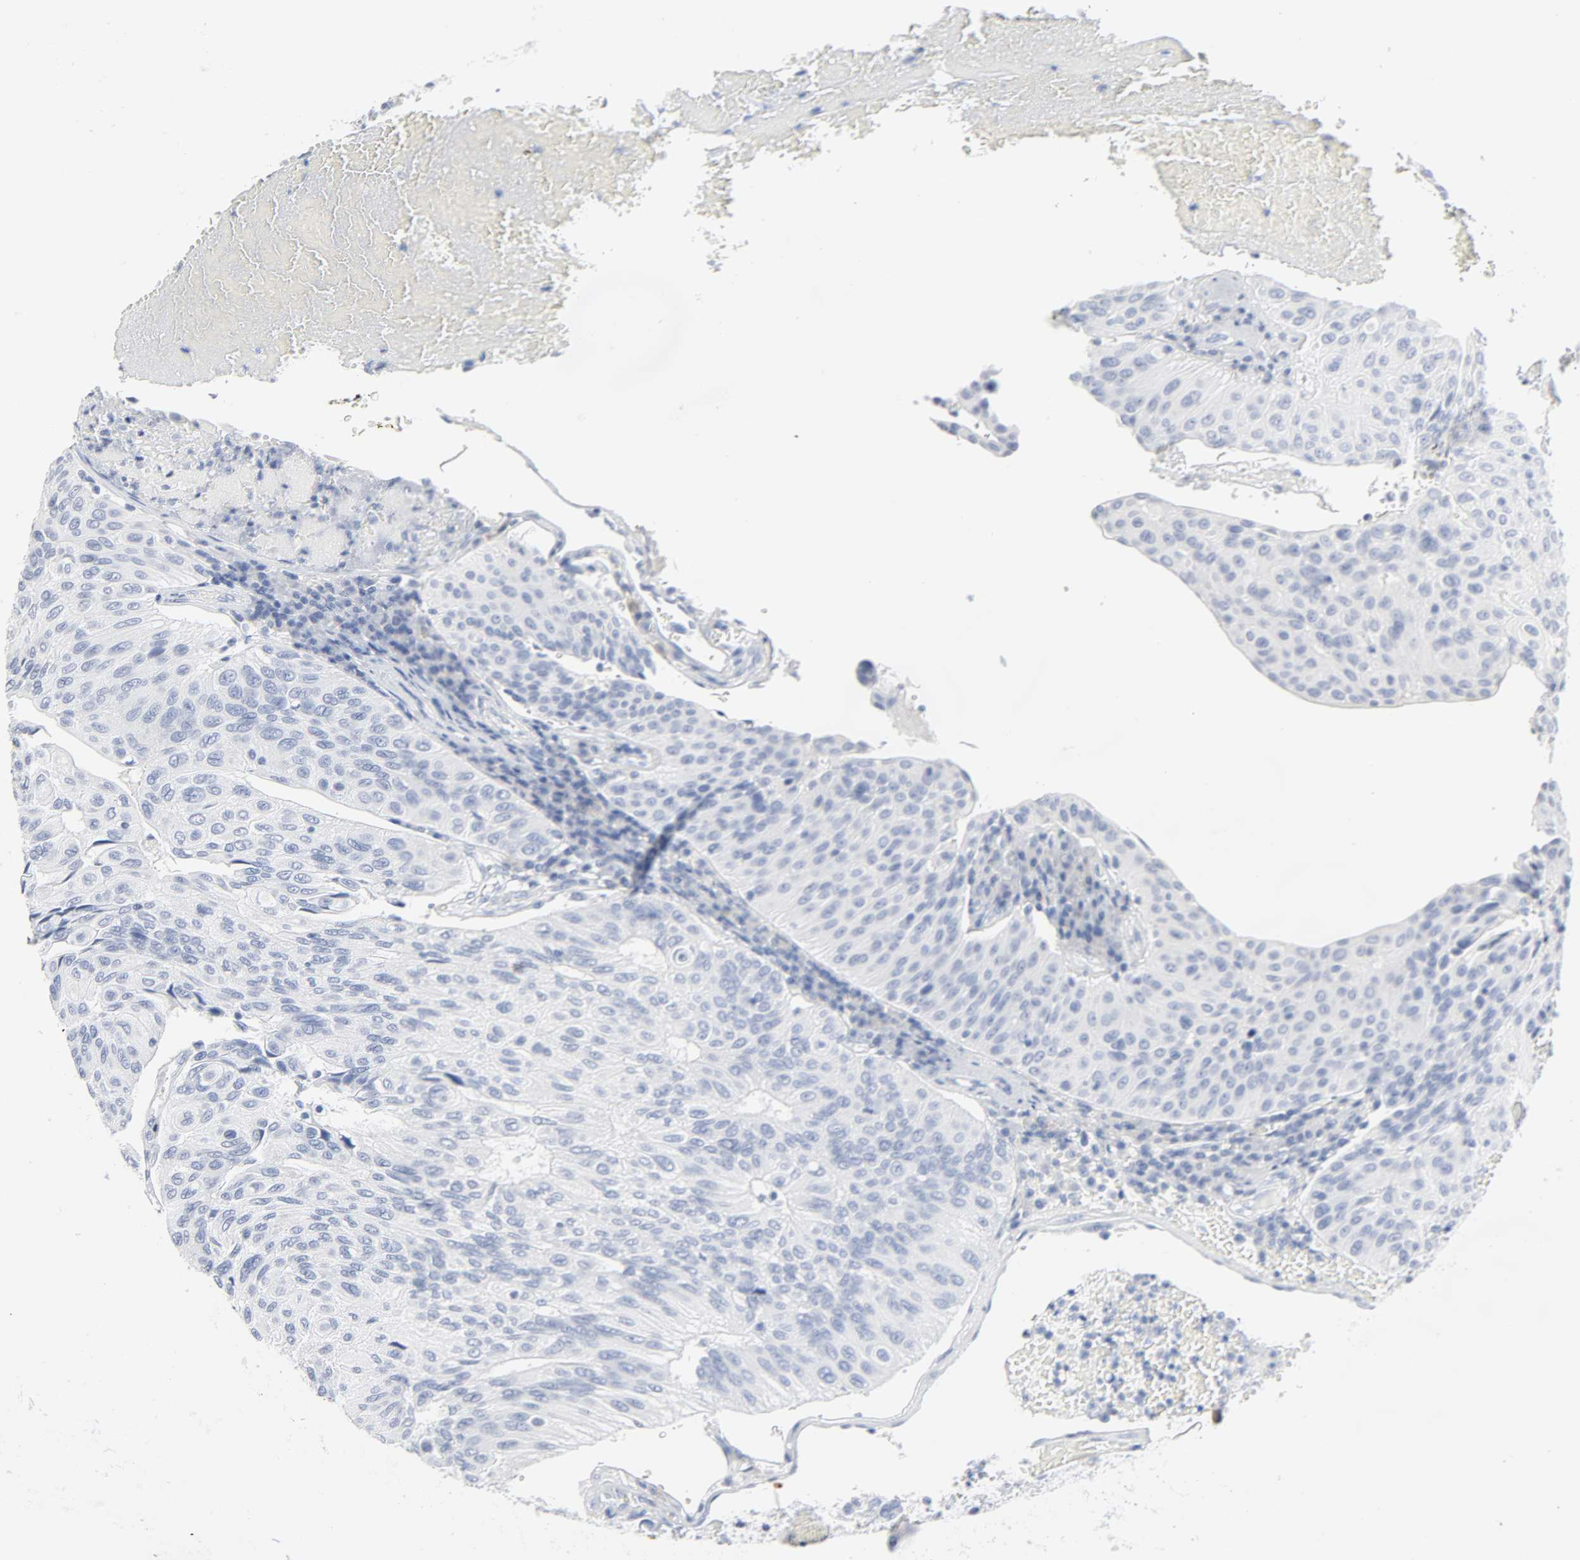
{"staining": {"intensity": "negative", "quantity": "none", "location": "none"}, "tissue": "urothelial cancer", "cell_type": "Tumor cells", "image_type": "cancer", "snomed": [{"axis": "morphology", "description": "Urothelial carcinoma, High grade"}, {"axis": "topography", "description": "Urinary bladder"}], "caption": "Urothelial cancer stained for a protein using immunohistochemistry (IHC) exhibits no positivity tumor cells.", "gene": "ACP3", "patient": {"sex": "male", "age": 66}}